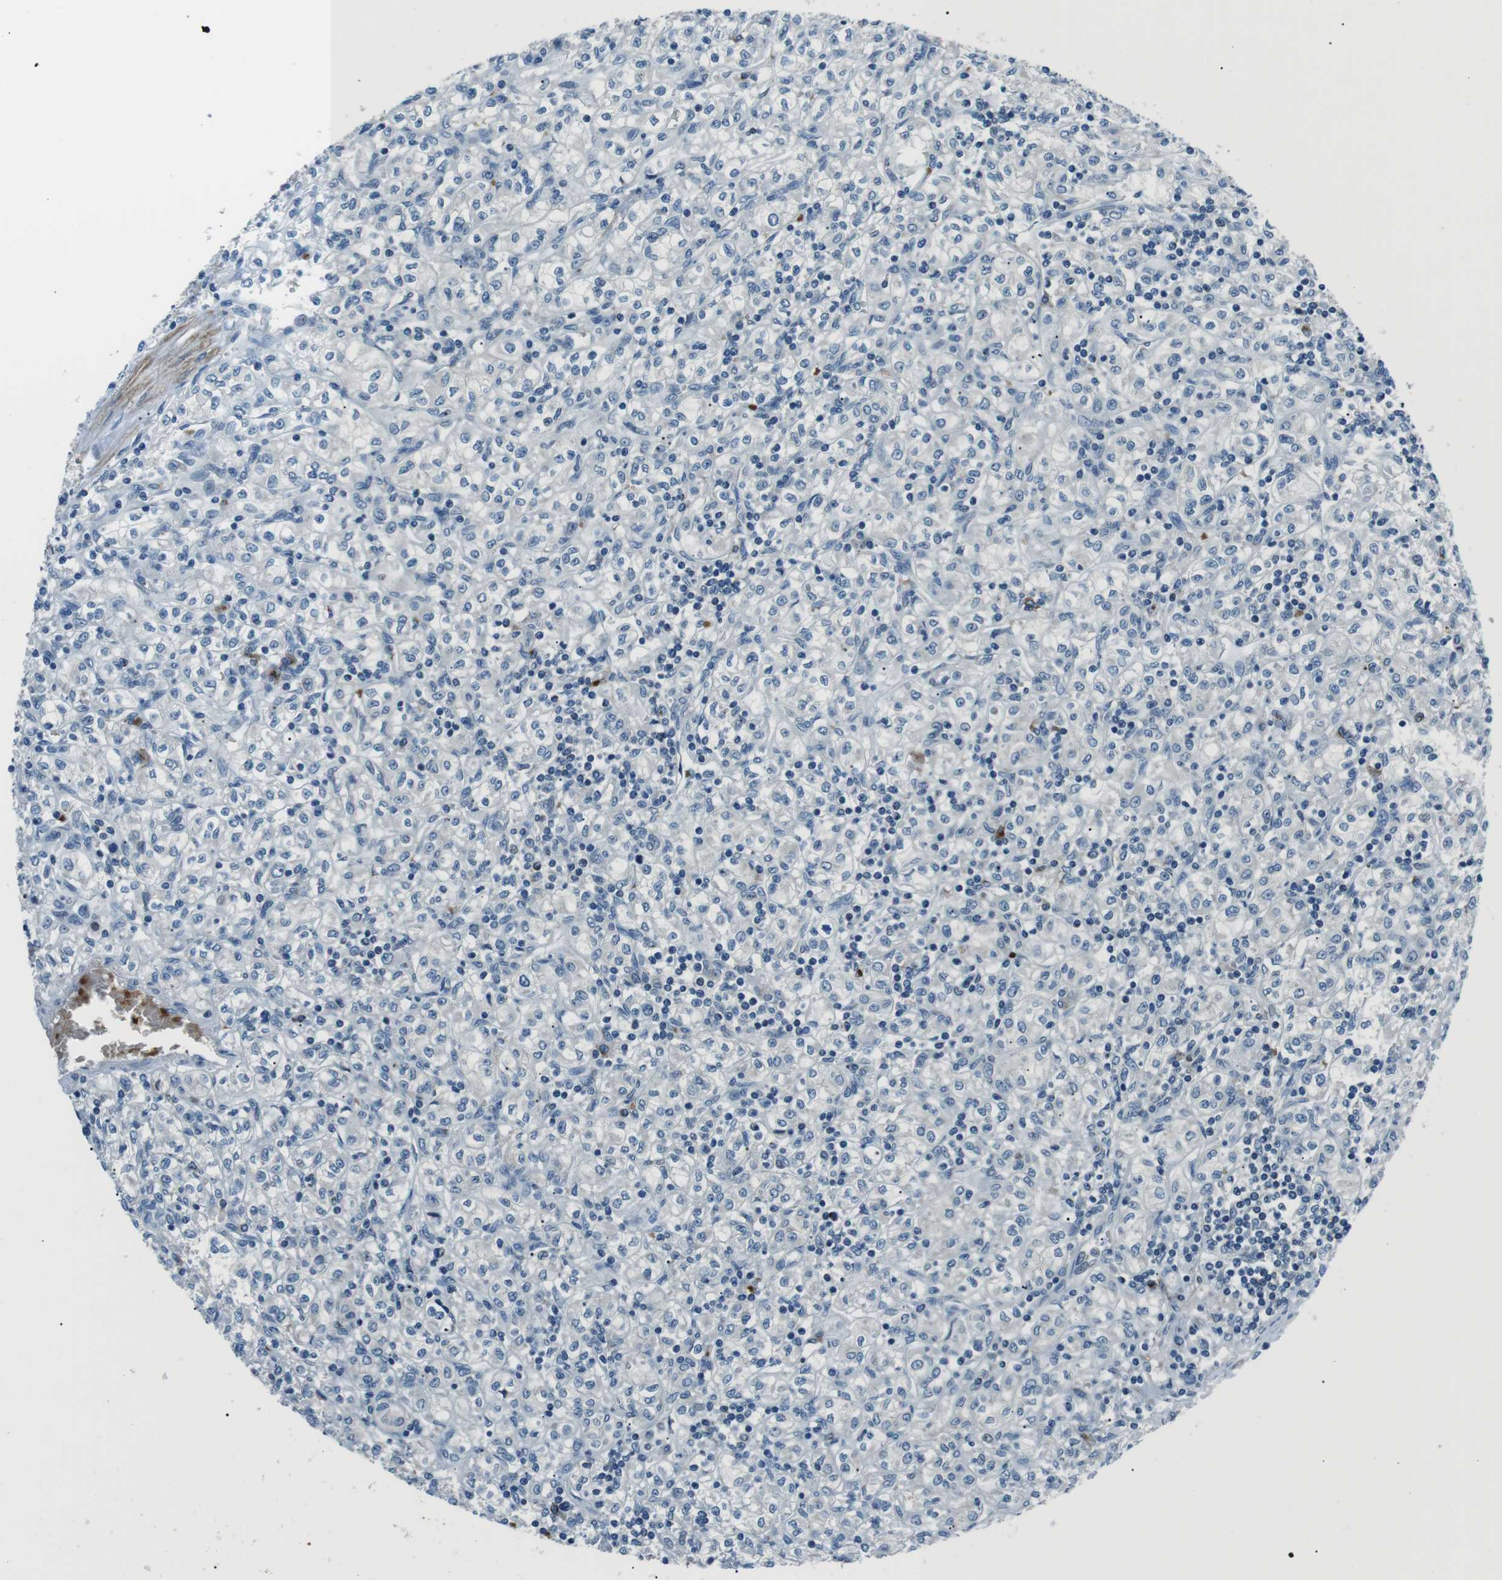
{"staining": {"intensity": "negative", "quantity": "none", "location": "none"}, "tissue": "renal cancer", "cell_type": "Tumor cells", "image_type": "cancer", "snomed": [{"axis": "morphology", "description": "Adenocarcinoma, NOS"}, {"axis": "topography", "description": "Kidney"}], "caption": "Immunohistochemistry micrograph of neoplastic tissue: renal cancer stained with DAB reveals no significant protein positivity in tumor cells.", "gene": "ST6GAL1", "patient": {"sex": "male", "age": 77}}